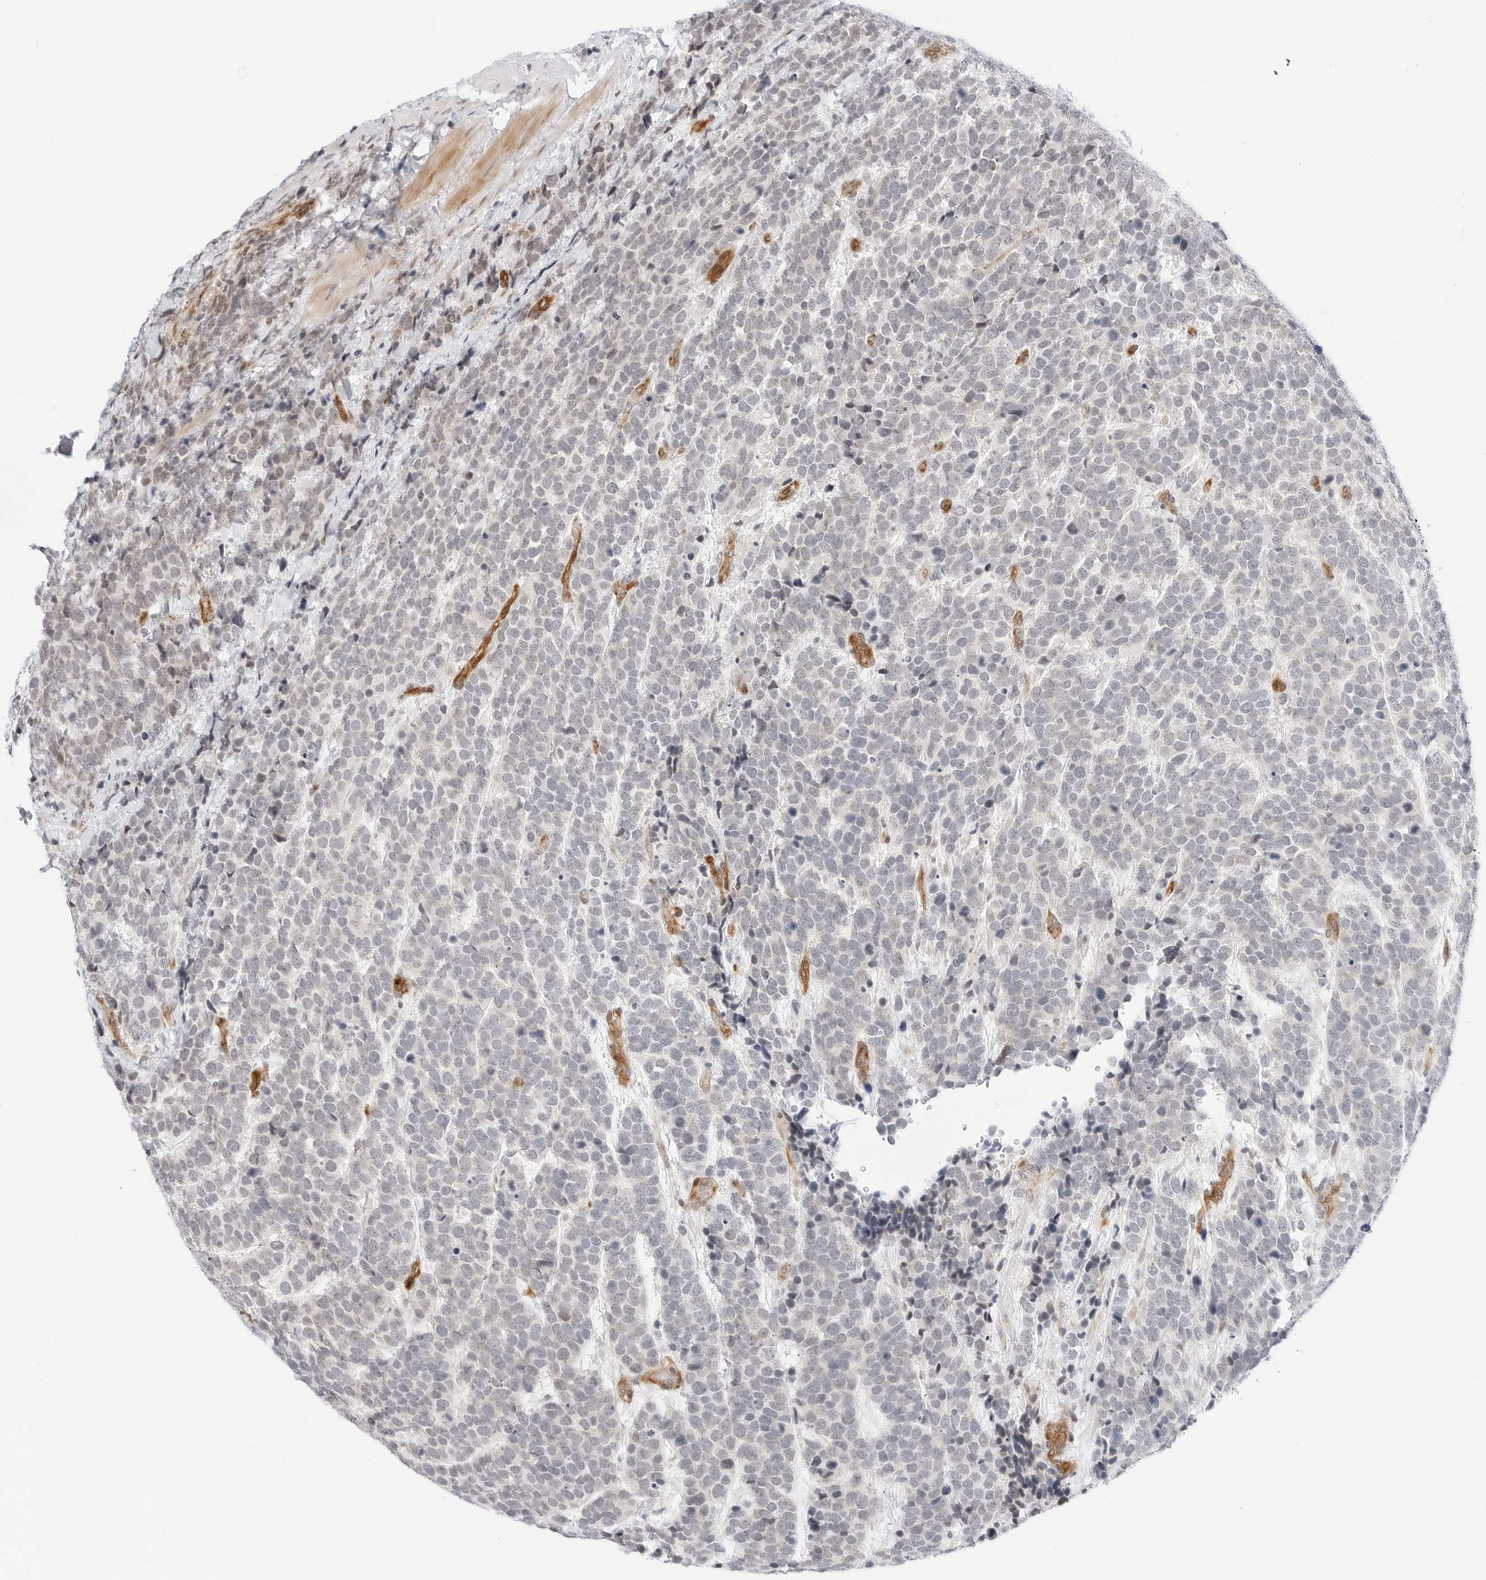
{"staining": {"intensity": "negative", "quantity": "none", "location": "none"}, "tissue": "urothelial cancer", "cell_type": "Tumor cells", "image_type": "cancer", "snomed": [{"axis": "morphology", "description": "Urothelial carcinoma, High grade"}, {"axis": "topography", "description": "Urinary bladder"}], "caption": "This is an immunohistochemistry histopathology image of urothelial cancer. There is no positivity in tumor cells.", "gene": "ZNF613", "patient": {"sex": "female", "age": 82}}